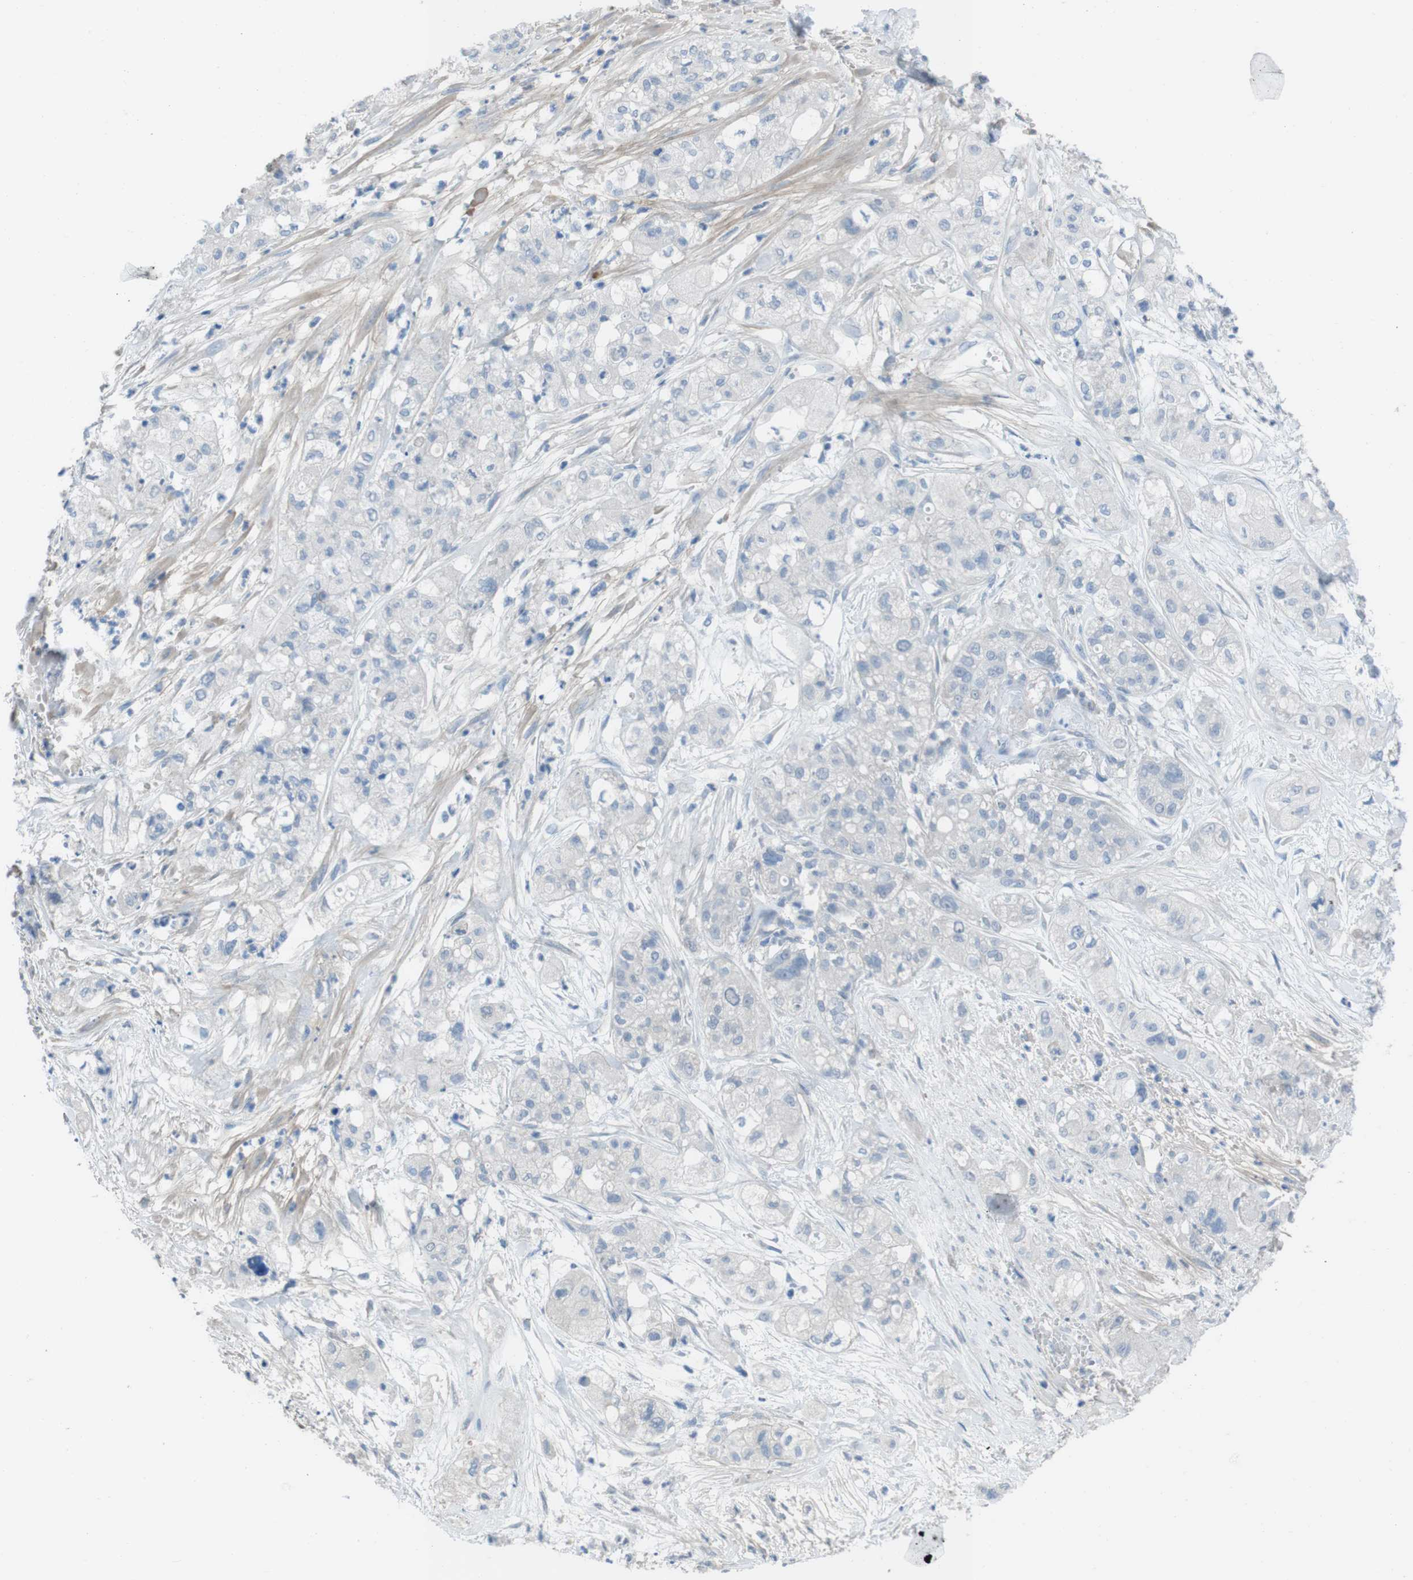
{"staining": {"intensity": "negative", "quantity": "none", "location": "none"}, "tissue": "pancreatic cancer", "cell_type": "Tumor cells", "image_type": "cancer", "snomed": [{"axis": "morphology", "description": "Adenocarcinoma, NOS"}, {"axis": "topography", "description": "Pancreas"}], "caption": "Immunohistochemistry photomicrograph of pancreatic cancer stained for a protein (brown), which displays no positivity in tumor cells.", "gene": "CYP2C8", "patient": {"sex": "female", "age": 78}}